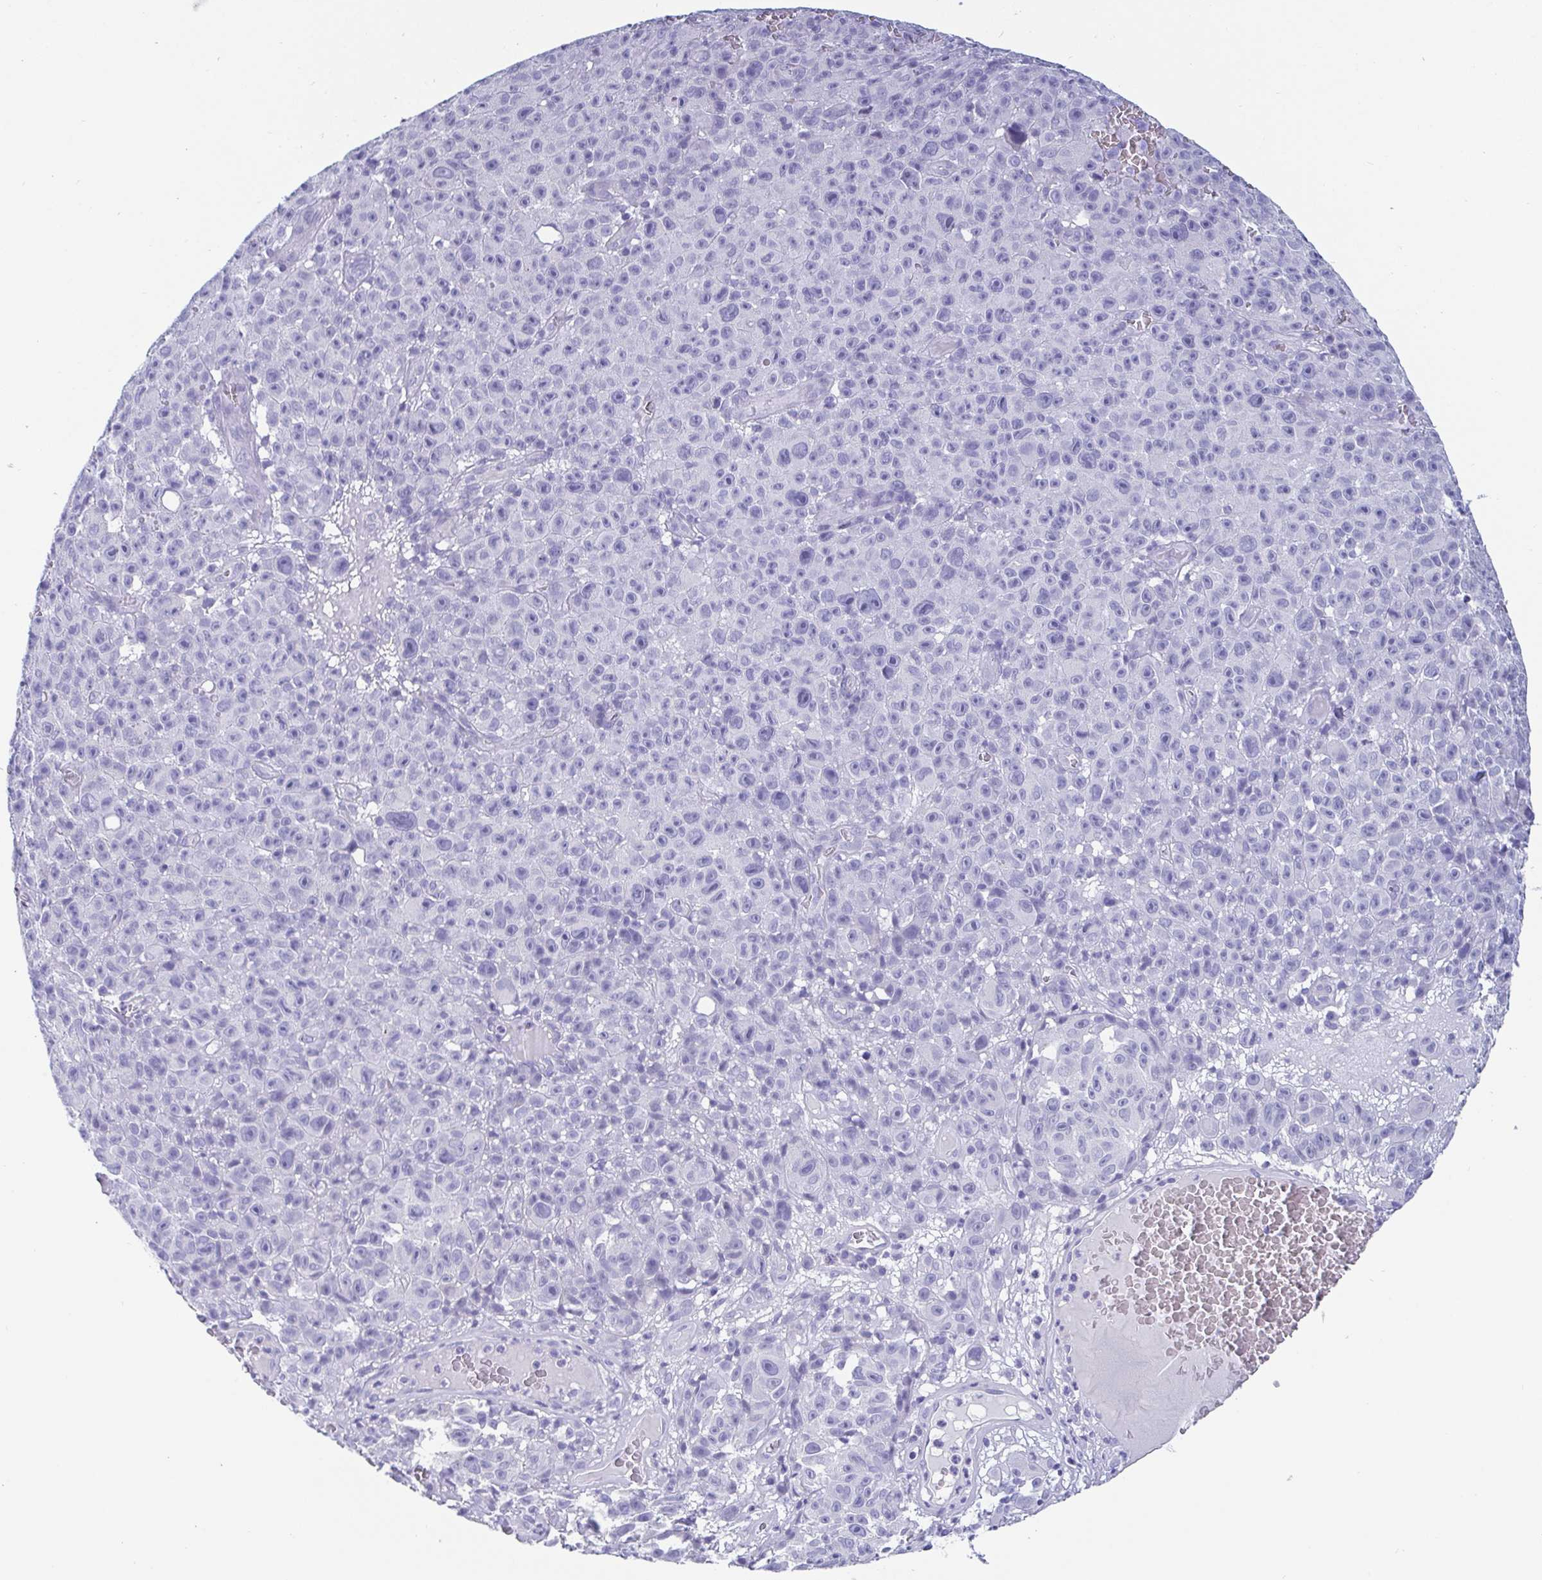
{"staining": {"intensity": "negative", "quantity": "none", "location": "none"}, "tissue": "melanoma", "cell_type": "Tumor cells", "image_type": "cancer", "snomed": [{"axis": "morphology", "description": "Malignant melanoma, NOS"}, {"axis": "topography", "description": "Skin"}], "caption": "This histopathology image is of malignant melanoma stained with immunohistochemistry to label a protein in brown with the nuclei are counter-stained blue. There is no staining in tumor cells.", "gene": "SCGN", "patient": {"sex": "female", "age": 82}}